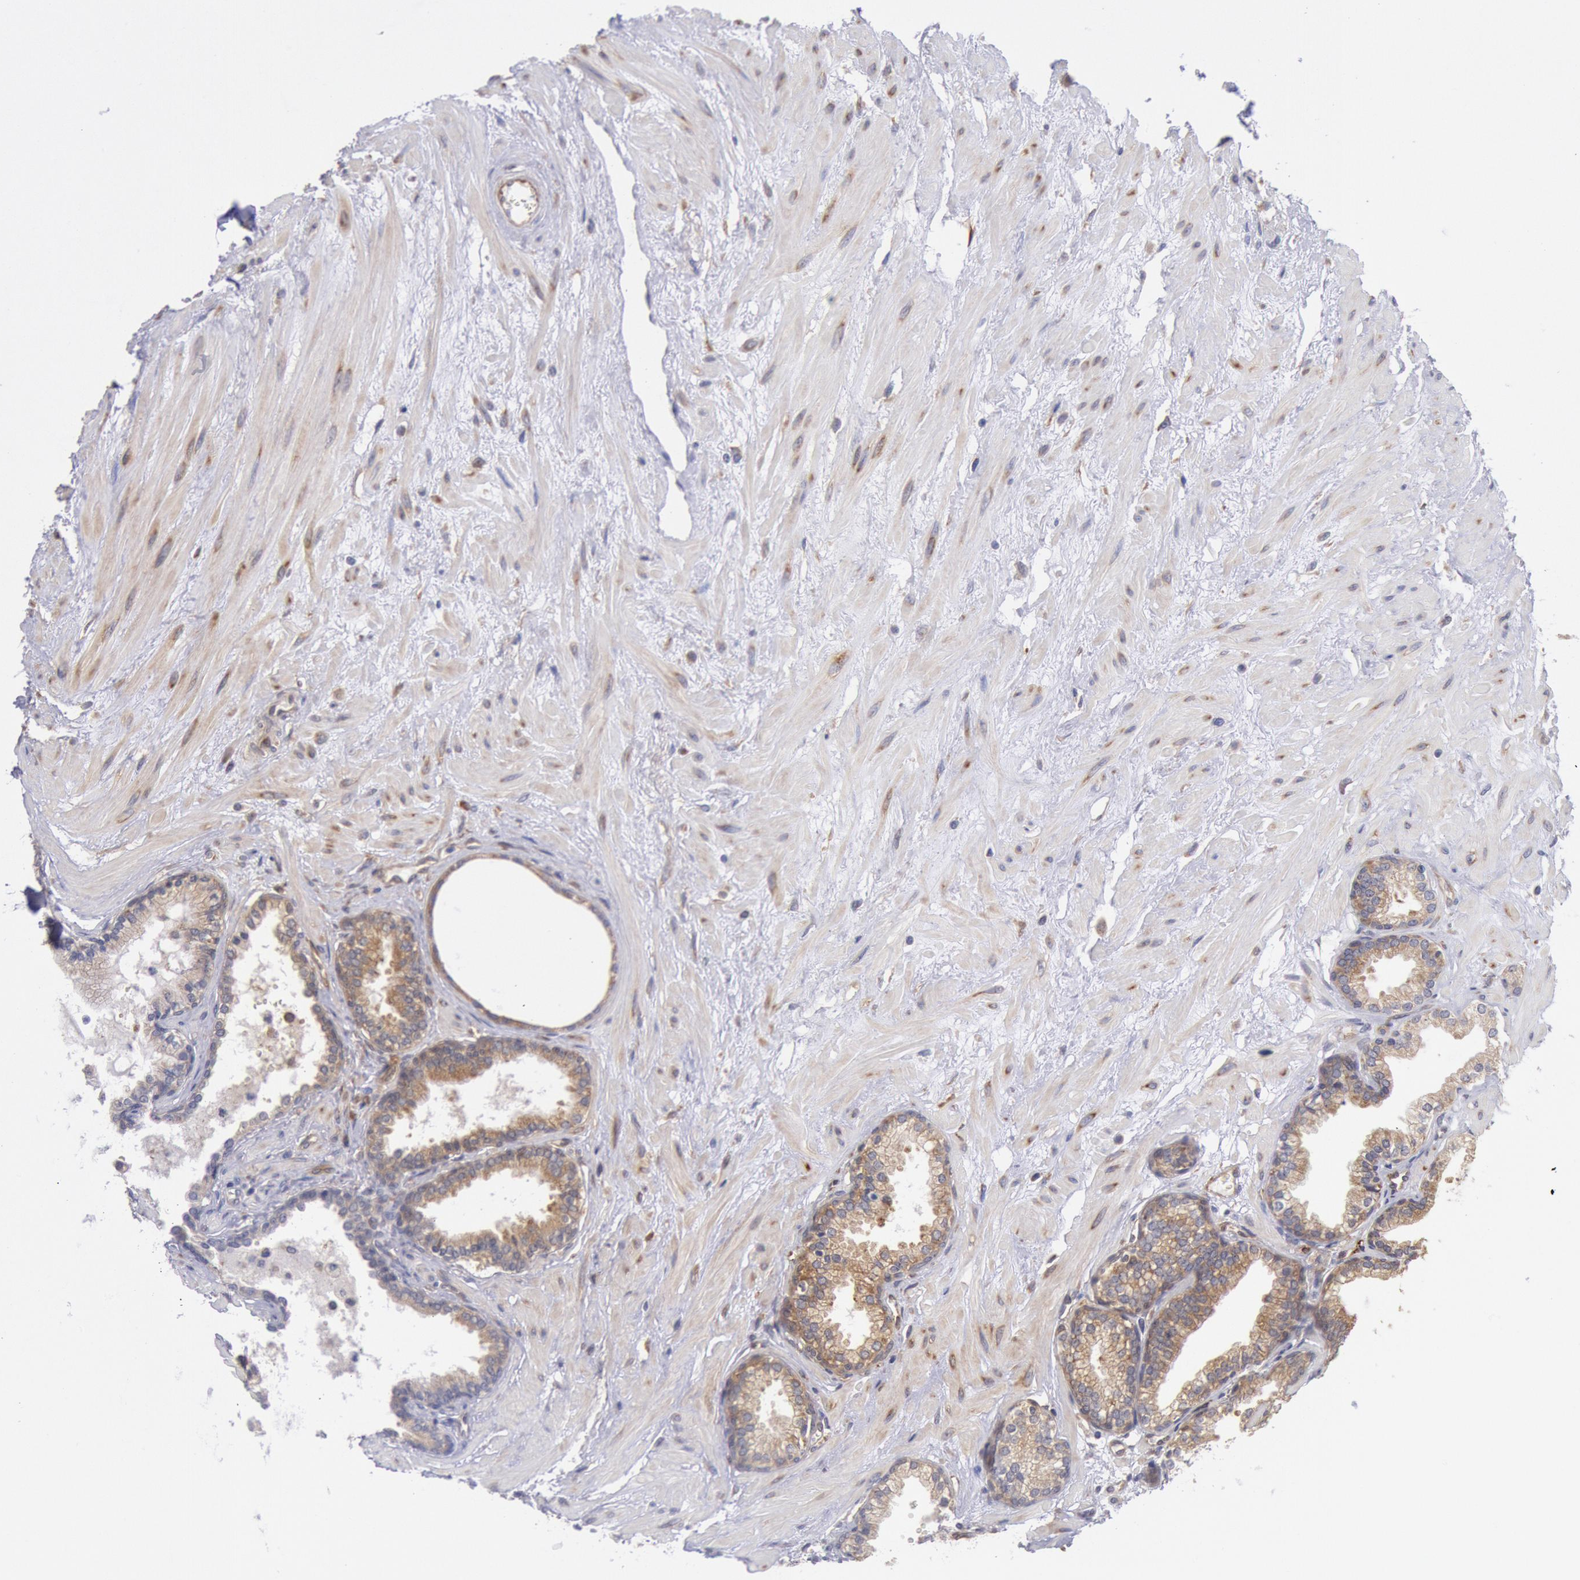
{"staining": {"intensity": "moderate", "quantity": ">75%", "location": "cytoplasmic/membranous"}, "tissue": "prostate", "cell_type": "Glandular cells", "image_type": "normal", "snomed": [{"axis": "morphology", "description": "Normal tissue, NOS"}, {"axis": "topography", "description": "Prostate"}], "caption": "An image showing moderate cytoplasmic/membranous positivity in approximately >75% of glandular cells in normal prostate, as visualized by brown immunohistochemical staining.", "gene": "DRG1", "patient": {"sex": "male", "age": 64}}